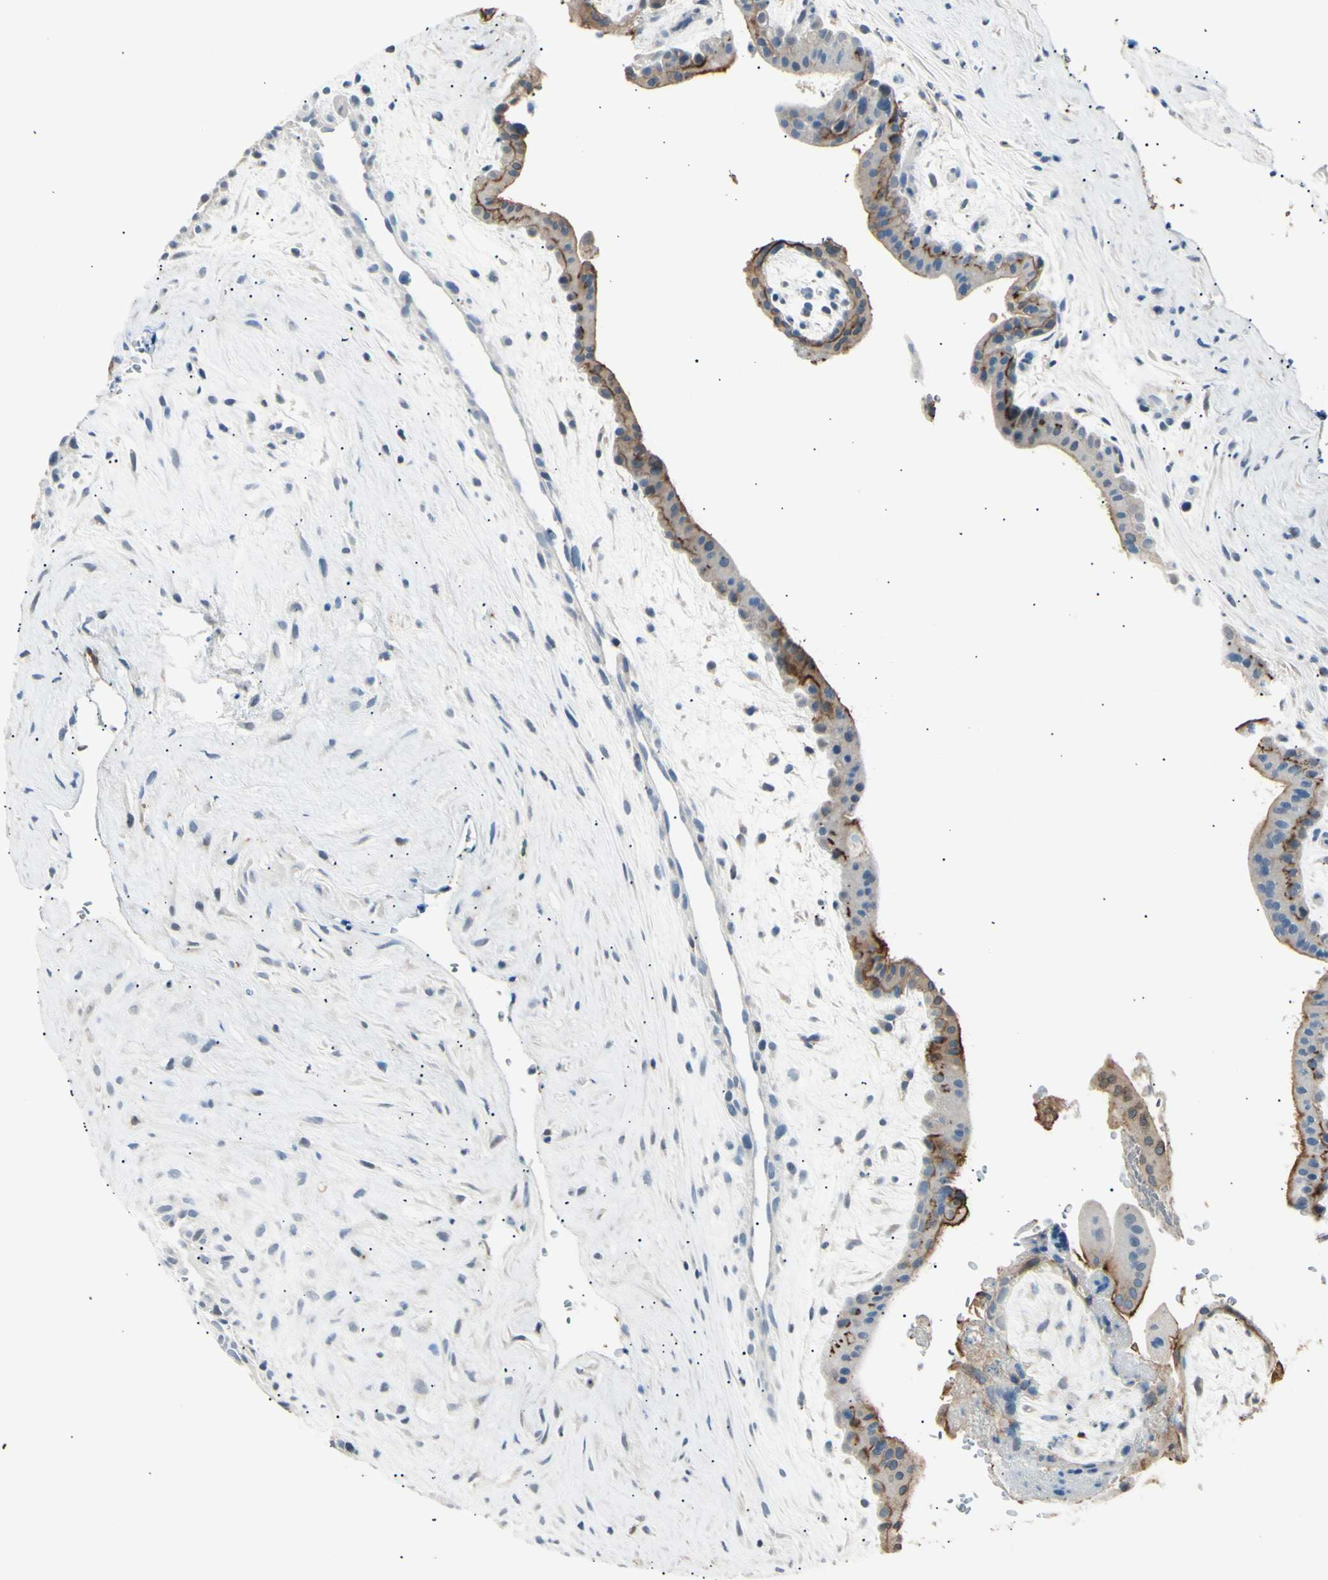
{"staining": {"intensity": "negative", "quantity": "none", "location": "none"}, "tissue": "placenta", "cell_type": "Decidual cells", "image_type": "normal", "snomed": [{"axis": "morphology", "description": "Normal tissue, NOS"}, {"axis": "topography", "description": "Placenta"}], "caption": "Decidual cells show no significant protein positivity in benign placenta.", "gene": "LHPP", "patient": {"sex": "female", "age": 35}}